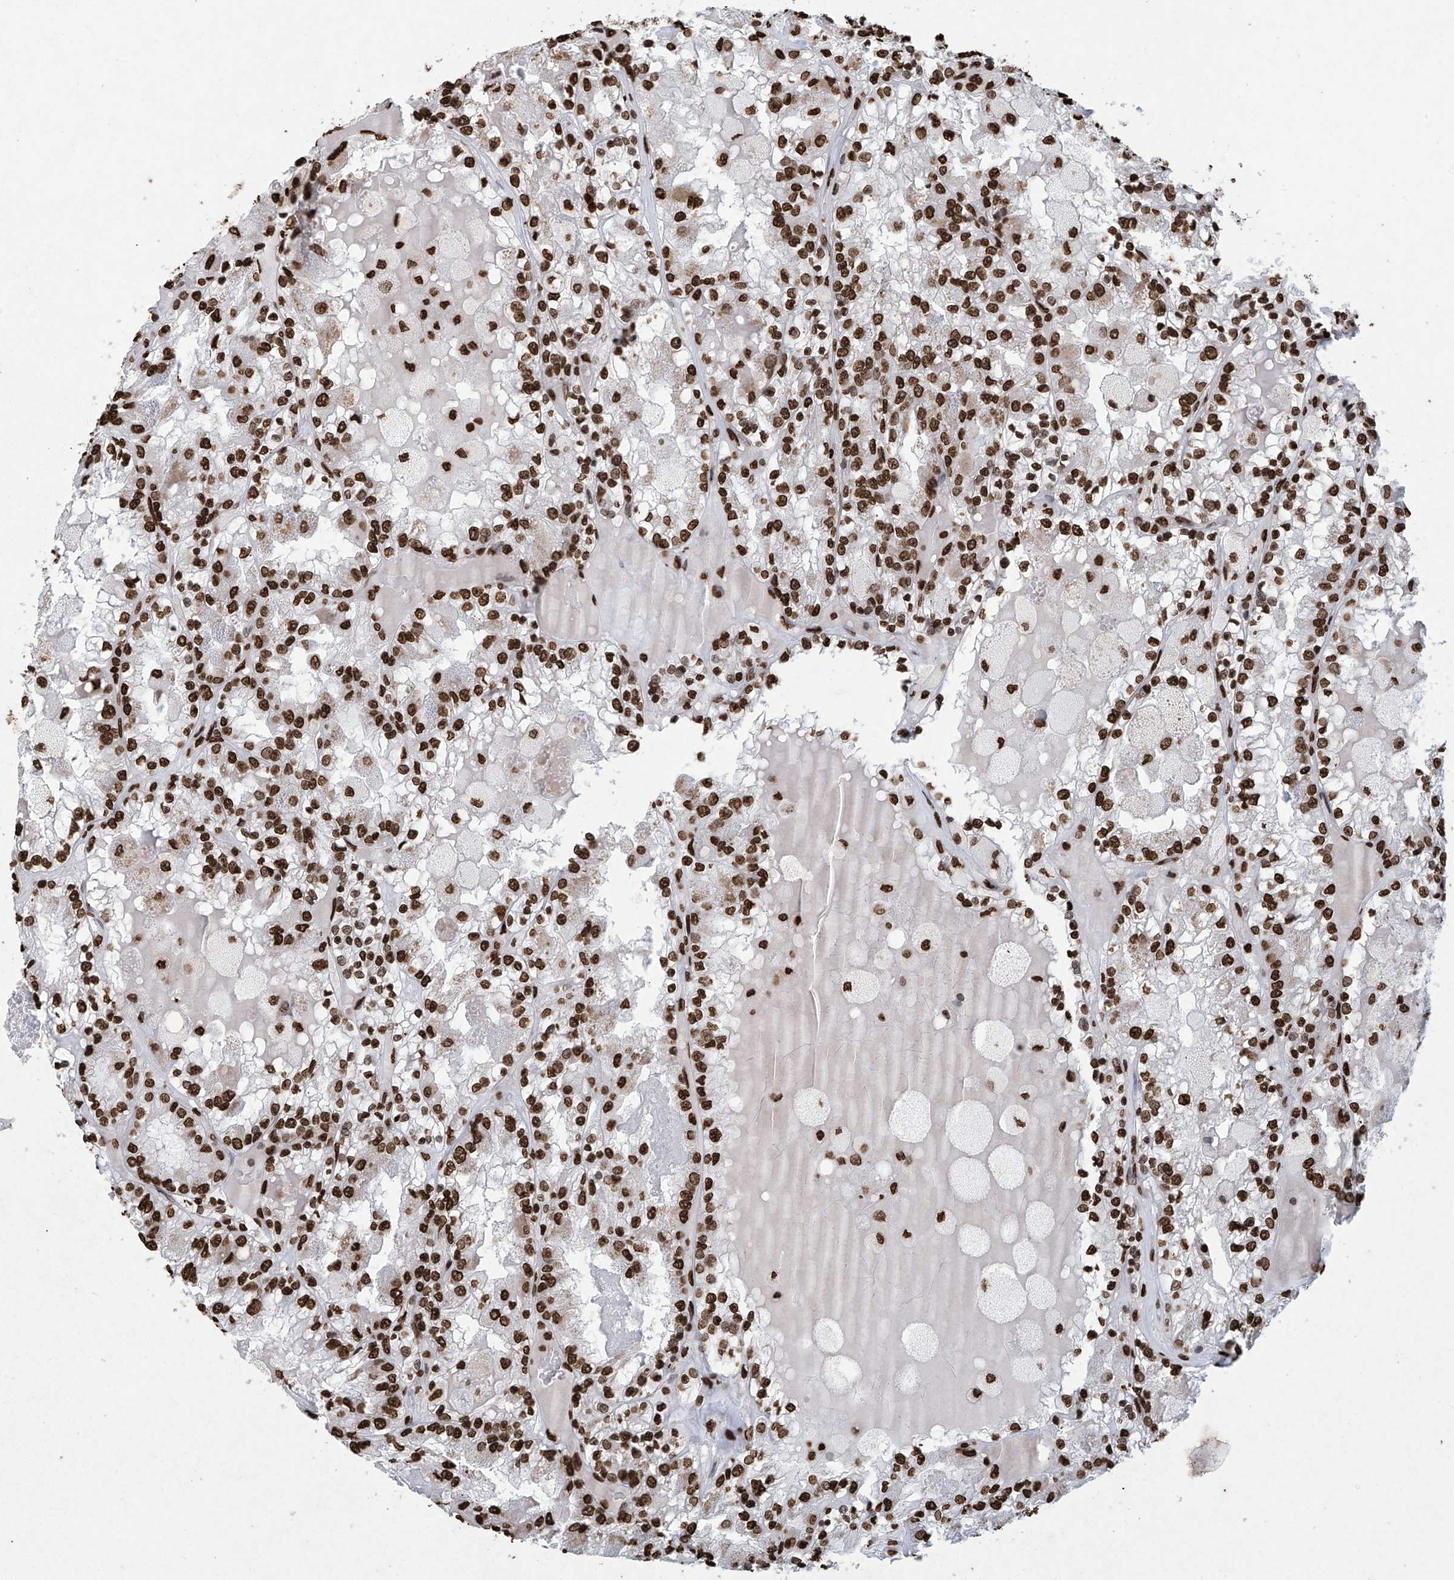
{"staining": {"intensity": "strong", "quantity": ">75%", "location": "nuclear"}, "tissue": "renal cancer", "cell_type": "Tumor cells", "image_type": "cancer", "snomed": [{"axis": "morphology", "description": "Adenocarcinoma, NOS"}, {"axis": "topography", "description": "Kidney"}], "caption": "Immunohistochemical staining of renal cancer exhibits high levels of strong nuclear protein staining in about >75% of tumor cells. The protein is stained brown, and the nuclei are stained in blue (DAB (3,3'-diaminobenzidine) IHC with brightfield microscopy, high magnification).", "gene": "H3-3A", "patient": {"sex": "female", "age": 56}}